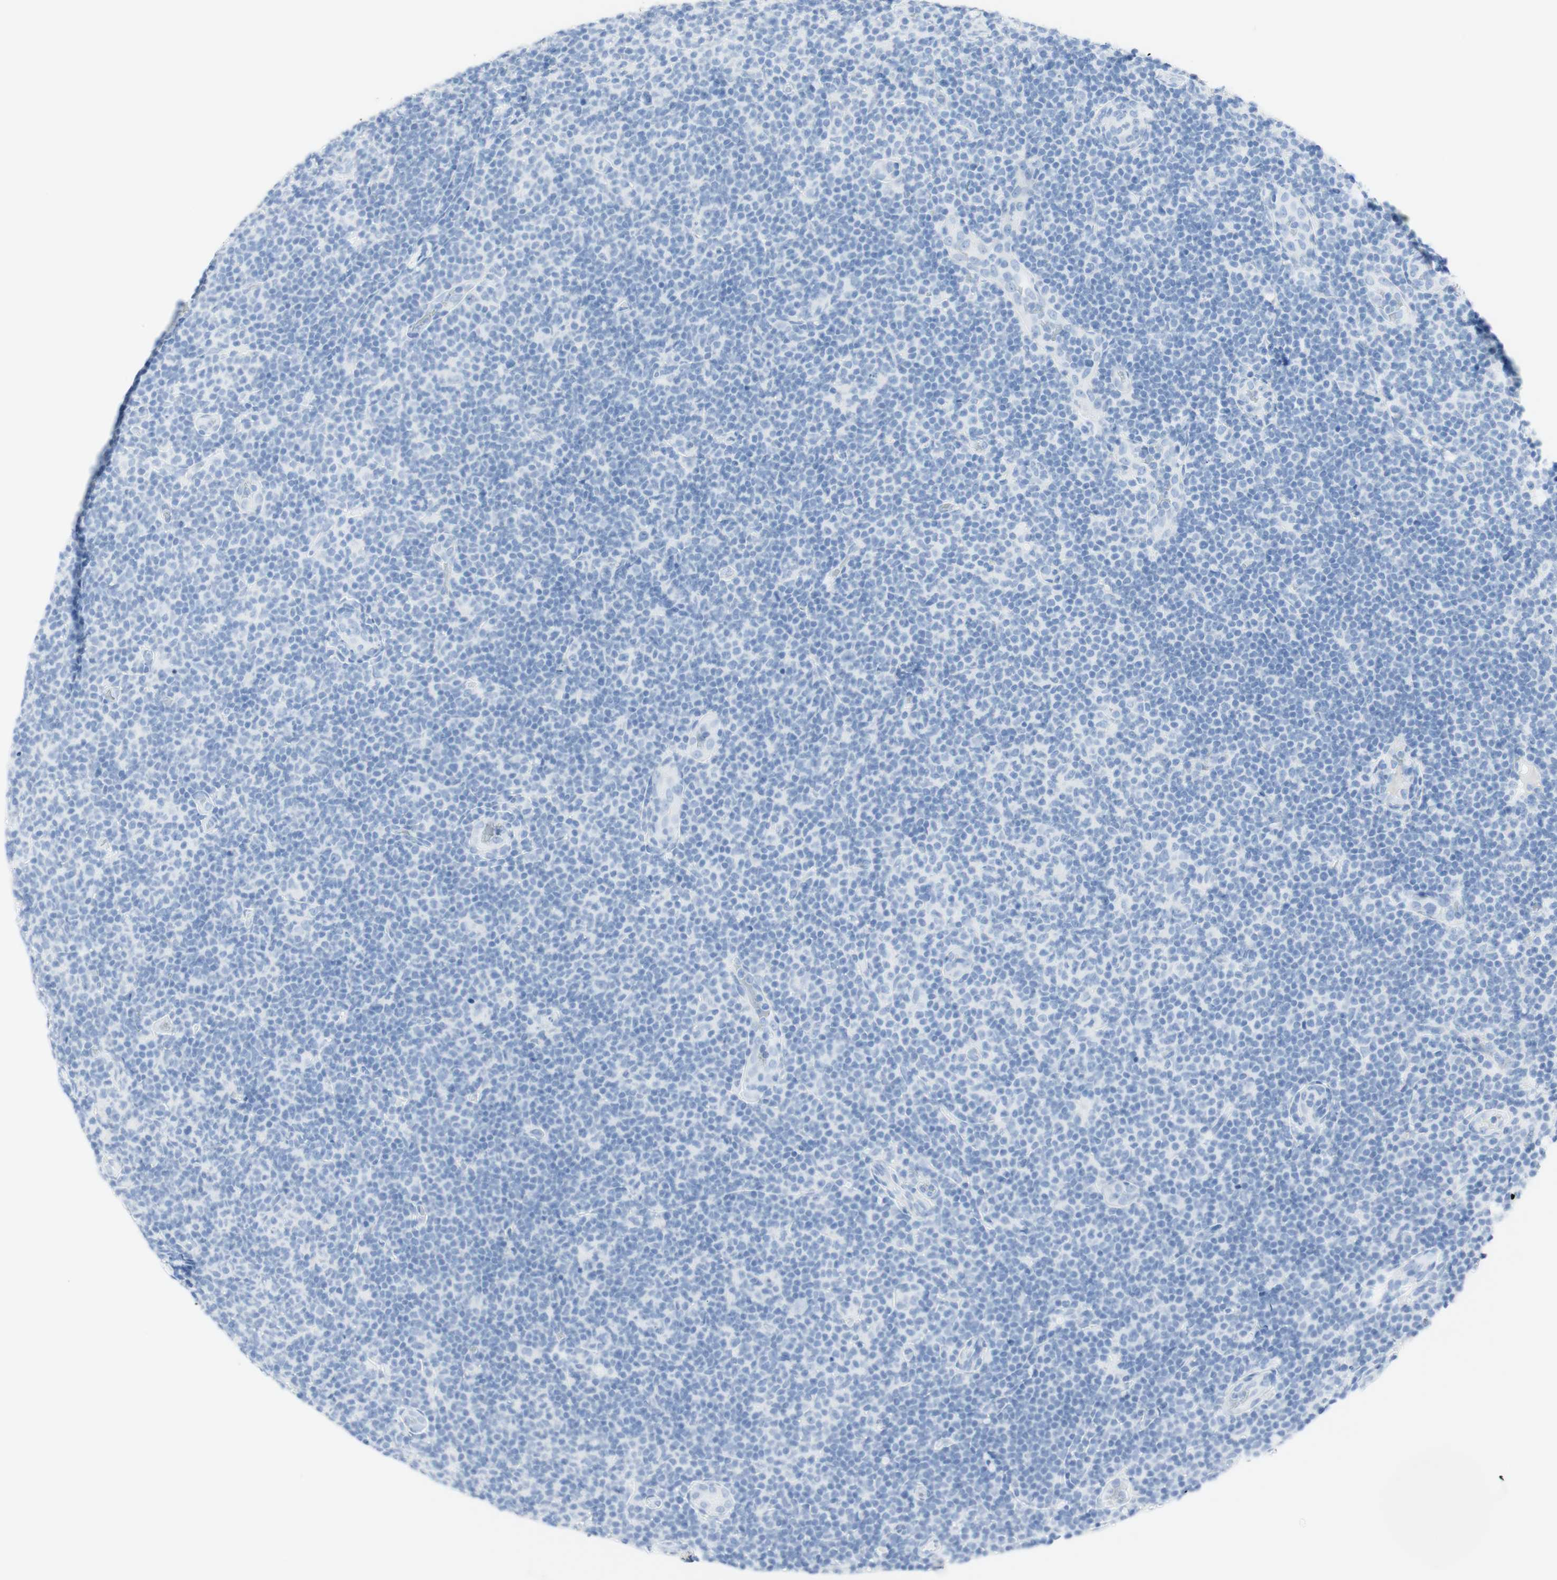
{"staining": {"intensity": "negative", "quantity": "none", "location": "none"}, "tissue": "lymphoma", "cell_type": "Tumor cells", "image_type": "cancer", "snomed": [{"axis": "morphology", "description": "Malignant lymphoma, non-Hodgkin's type, Low grade"}, {"axis": "topography", "description": "Lymph node"}], "caption": "A photomicrograph of malignant lymphoma, non-Hodgkin's type (low-grade) stained for a protein shows no brown staining in tumor cells.", "gene": "TPO", "patient": {"sex": "male", "age": 83}}